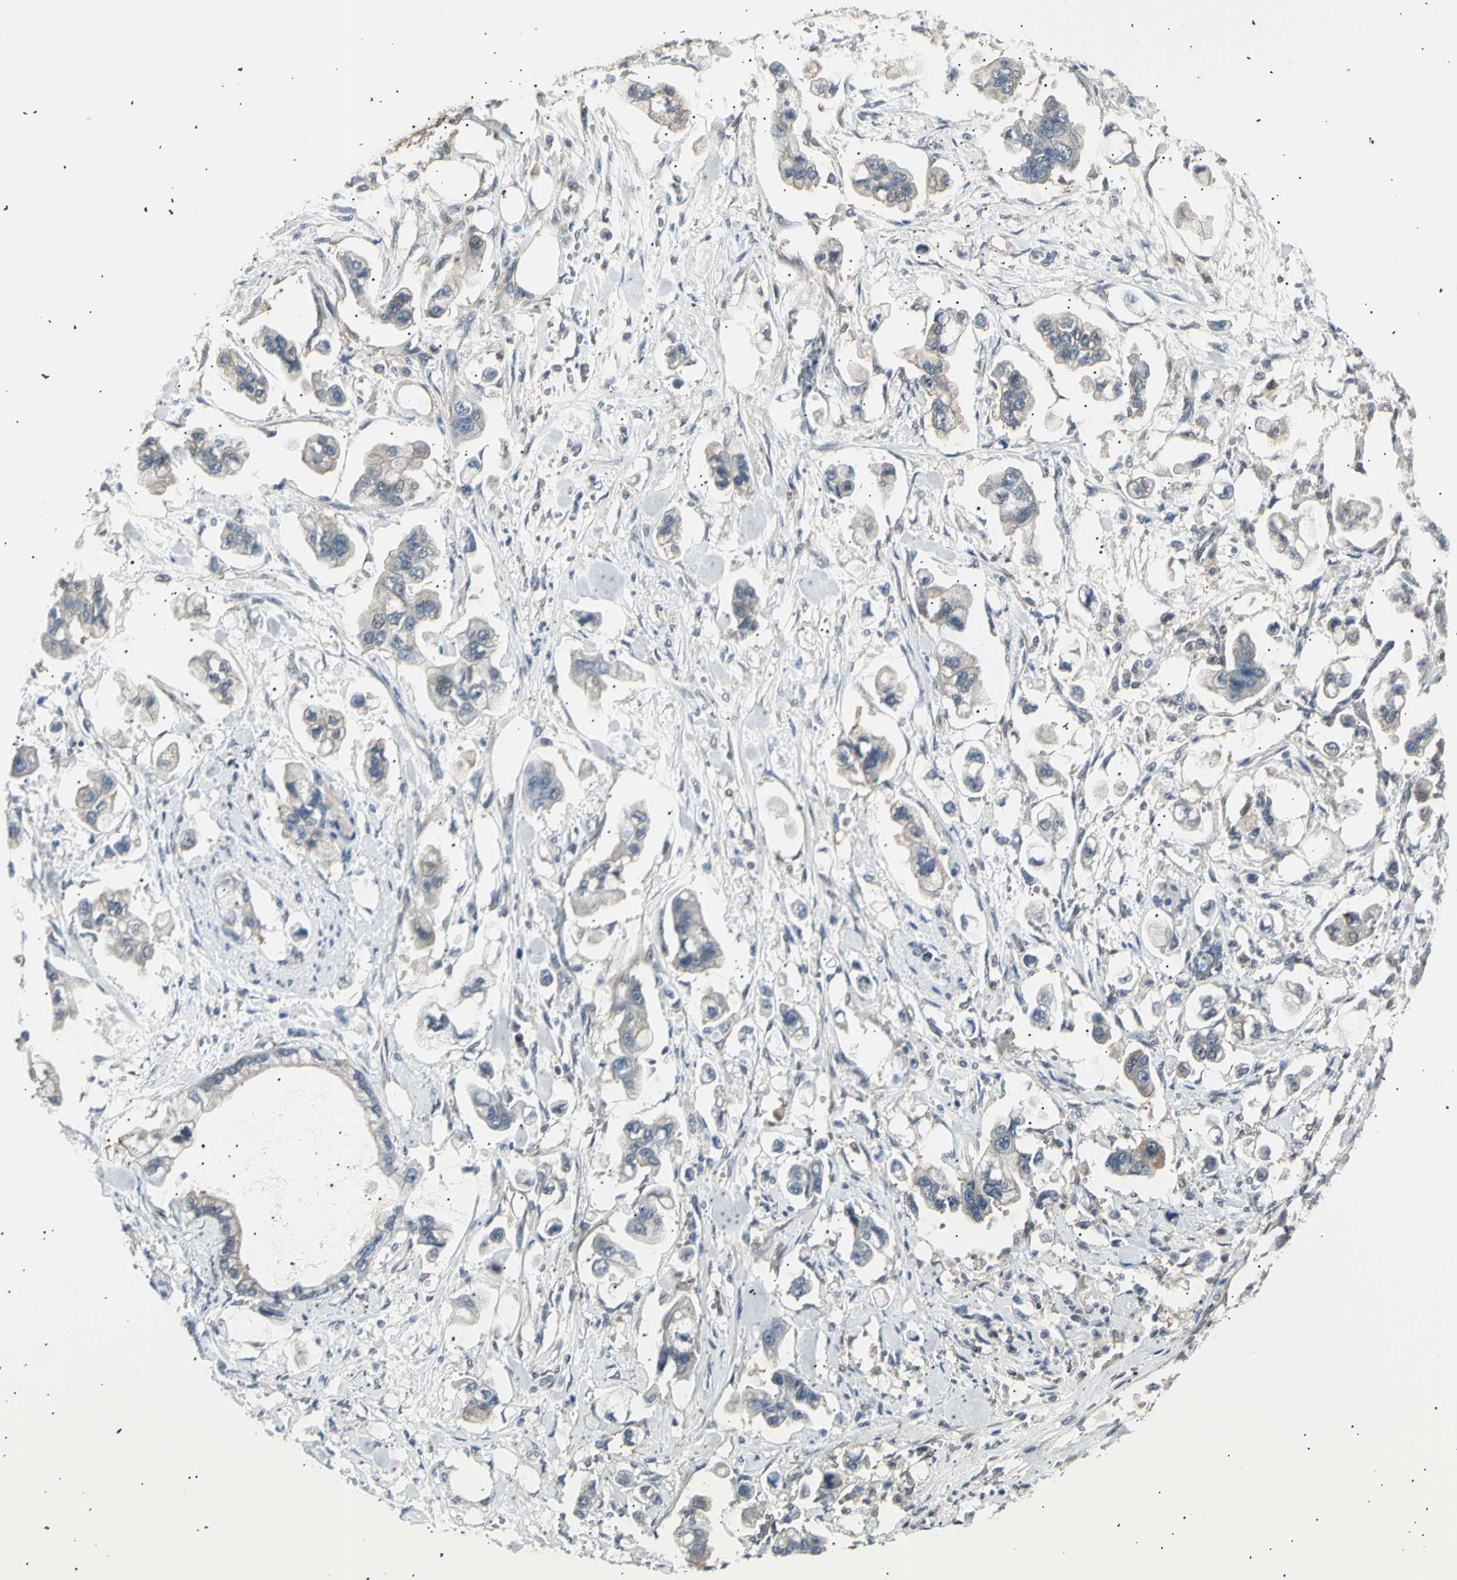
{"staining": {"intensity": "weak", "quantity": "<25%", "location": "cytoplasmic/membranous"}, "tissue": "stomach cancer", "cell_type": "Tumor cells", "image_type": "cancer", "snomed": [{"axis": "morphology", "description": "Adenocarcinoma, NOS"}, {"axis": "topography", "description": "Stomach"}], "caption": "Tumor cells are negative for brown protein staining in stomach adenocarcinoma.", "gene": "LHPP", "patient": {"sex": "male", "age": 62}}